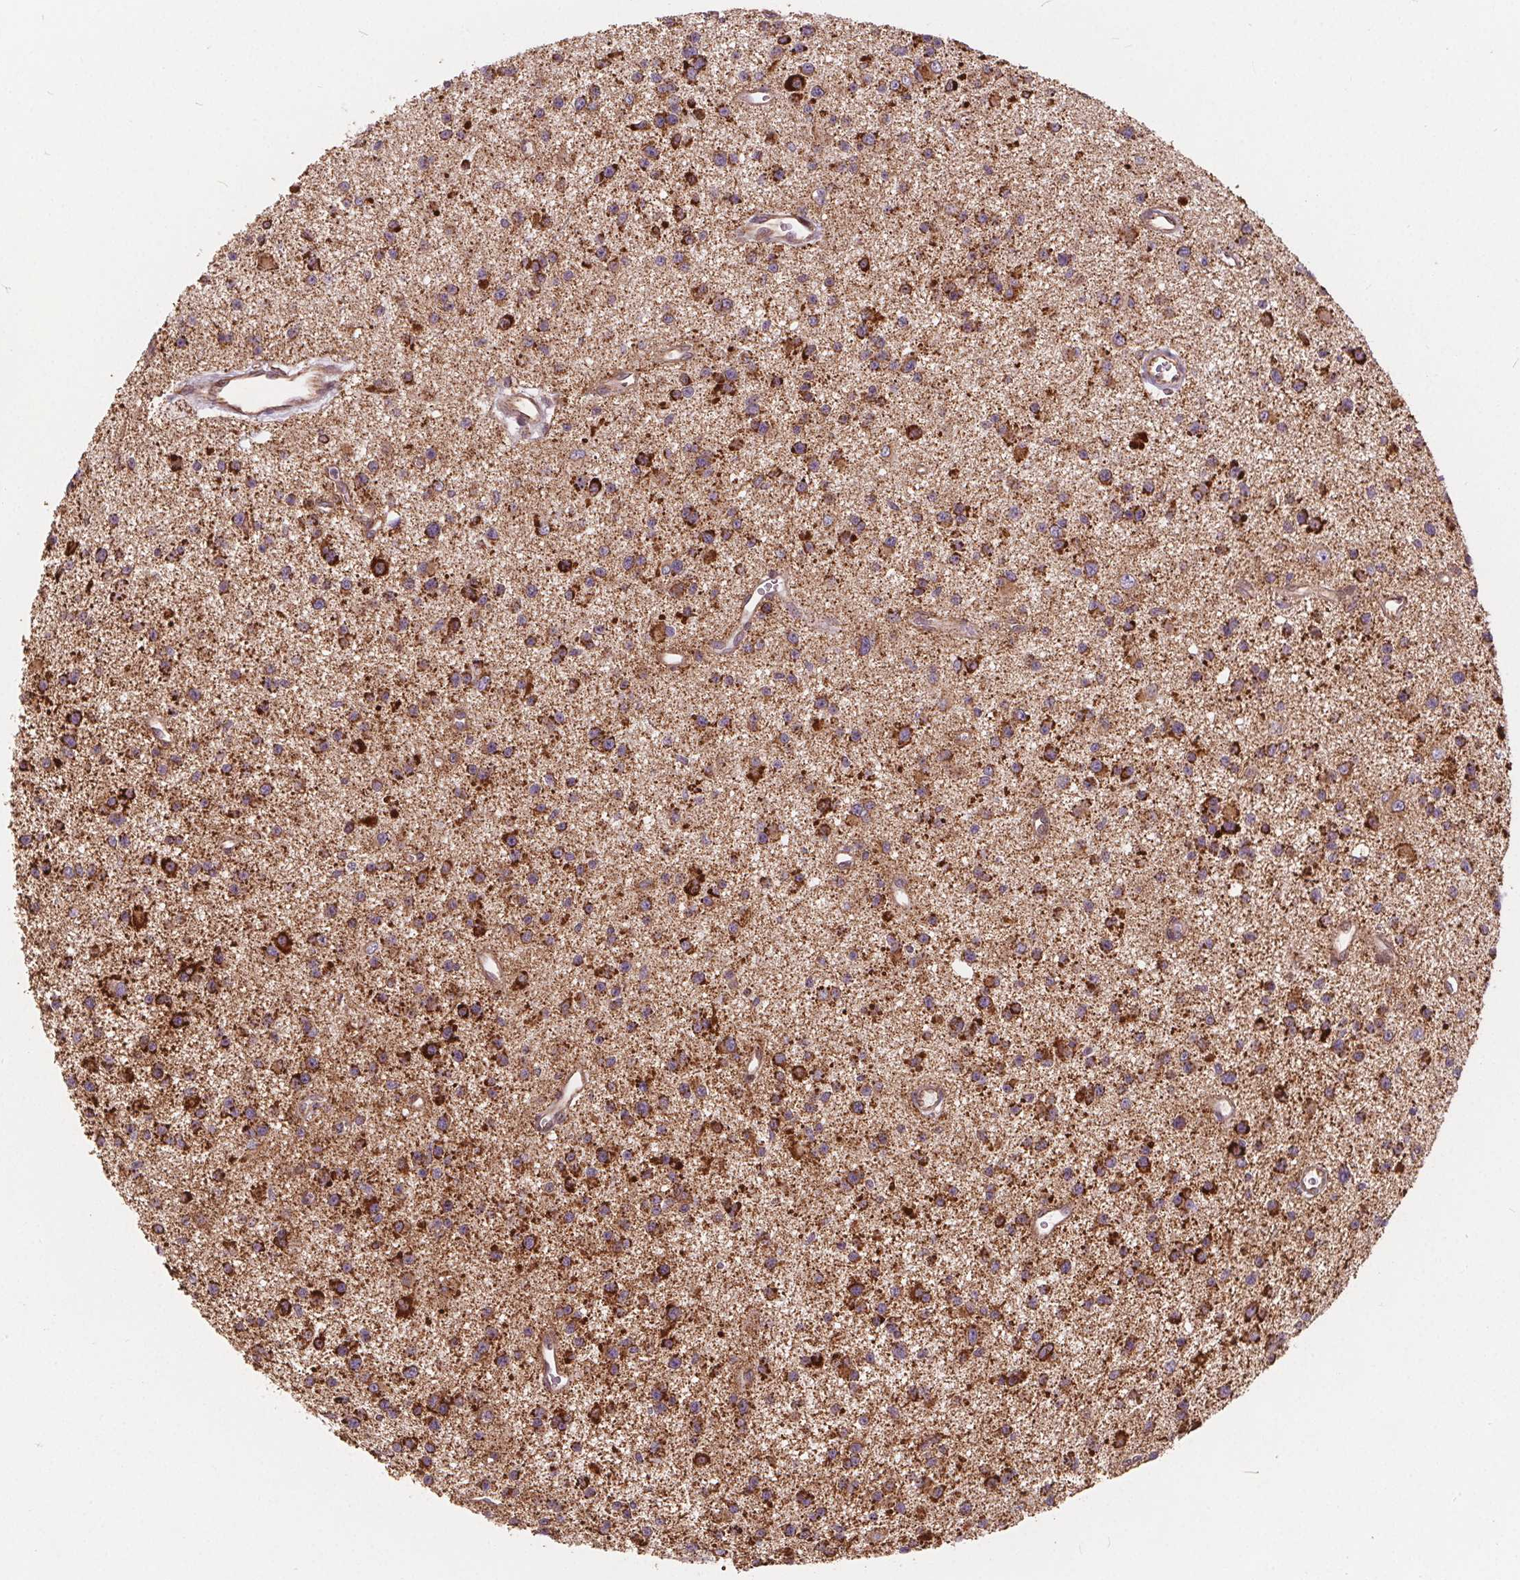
{"staining": {"intensity": "strong", "quantity": ">75%", "location": "cytoplasmic/membranous"}, "tissue": "glioma", "cell_type": "Tumor cells", "image_type": "cancer", "snomed": [{"axis": "morphology", "description": "Glioma, malignant, Low grade"}, {"axis": "topography", "description": "Brain"}], "caption": "Malignant low-grade glioma stained for a protein (brown) exhibits strong cytoplasmic/membranous positive staining in about >75% of tumor cells.", "gene": "PLSCR3", "patient": {"sex": "male", "age": 43}}